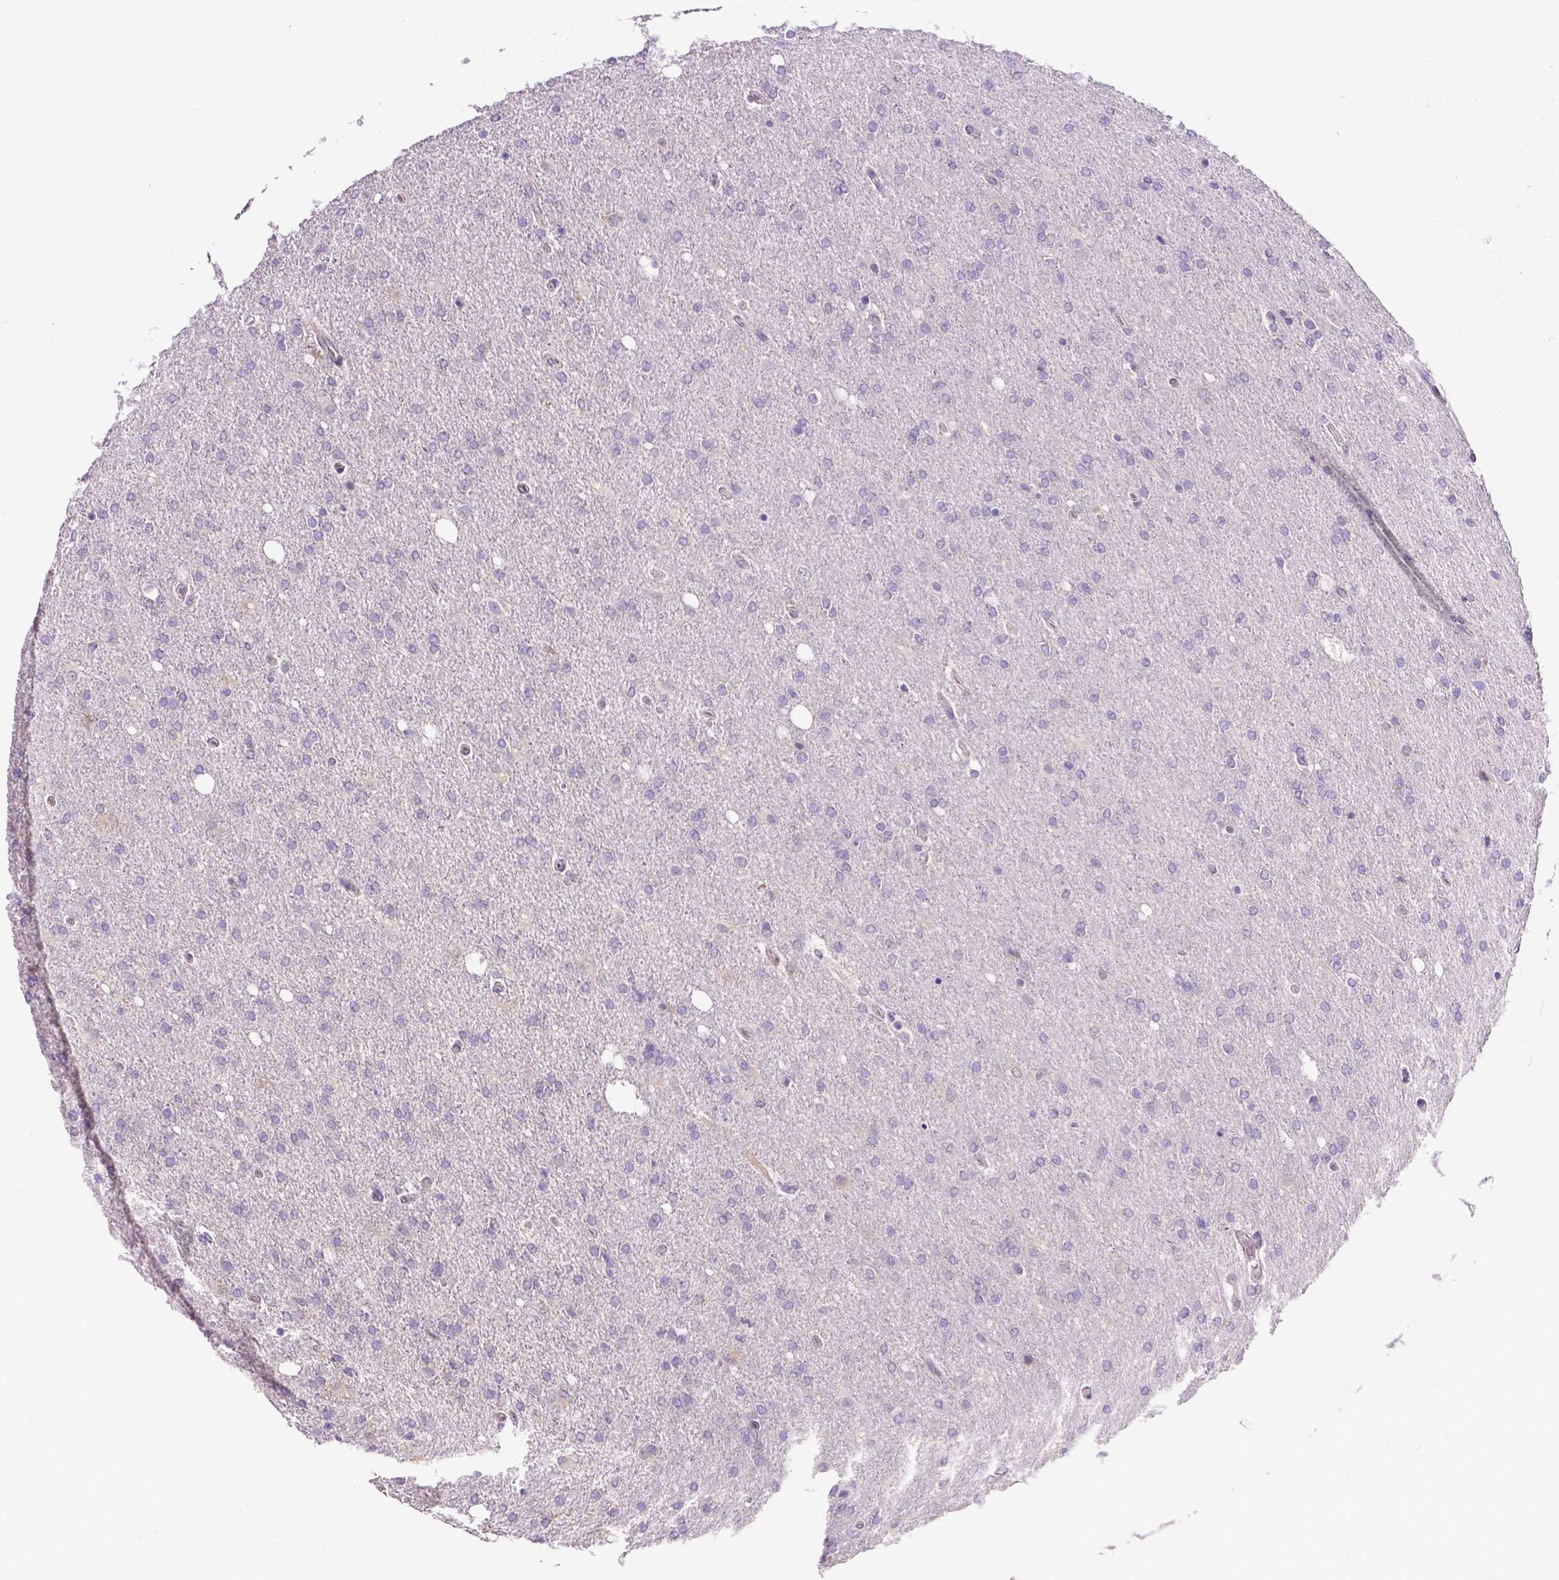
{"staining": {"intensity": "weak", "quantity": "<25%", "location": "cytoplasmic/membranous"}, "tissue": "glioma", "cell_type": "Tumor cells", "image_type": "cancer", "snomed": [{"axis": "morphology", "description": "Glioma, malignant, High grade"}, {"axis": "topography", "description": "Cerebral cortex"}], "caption": "This is an IHC image of human glioma. There is no expression in tumor cells.", "gene": "MCL1", "patient": {"sex": "male", "age": 70}}